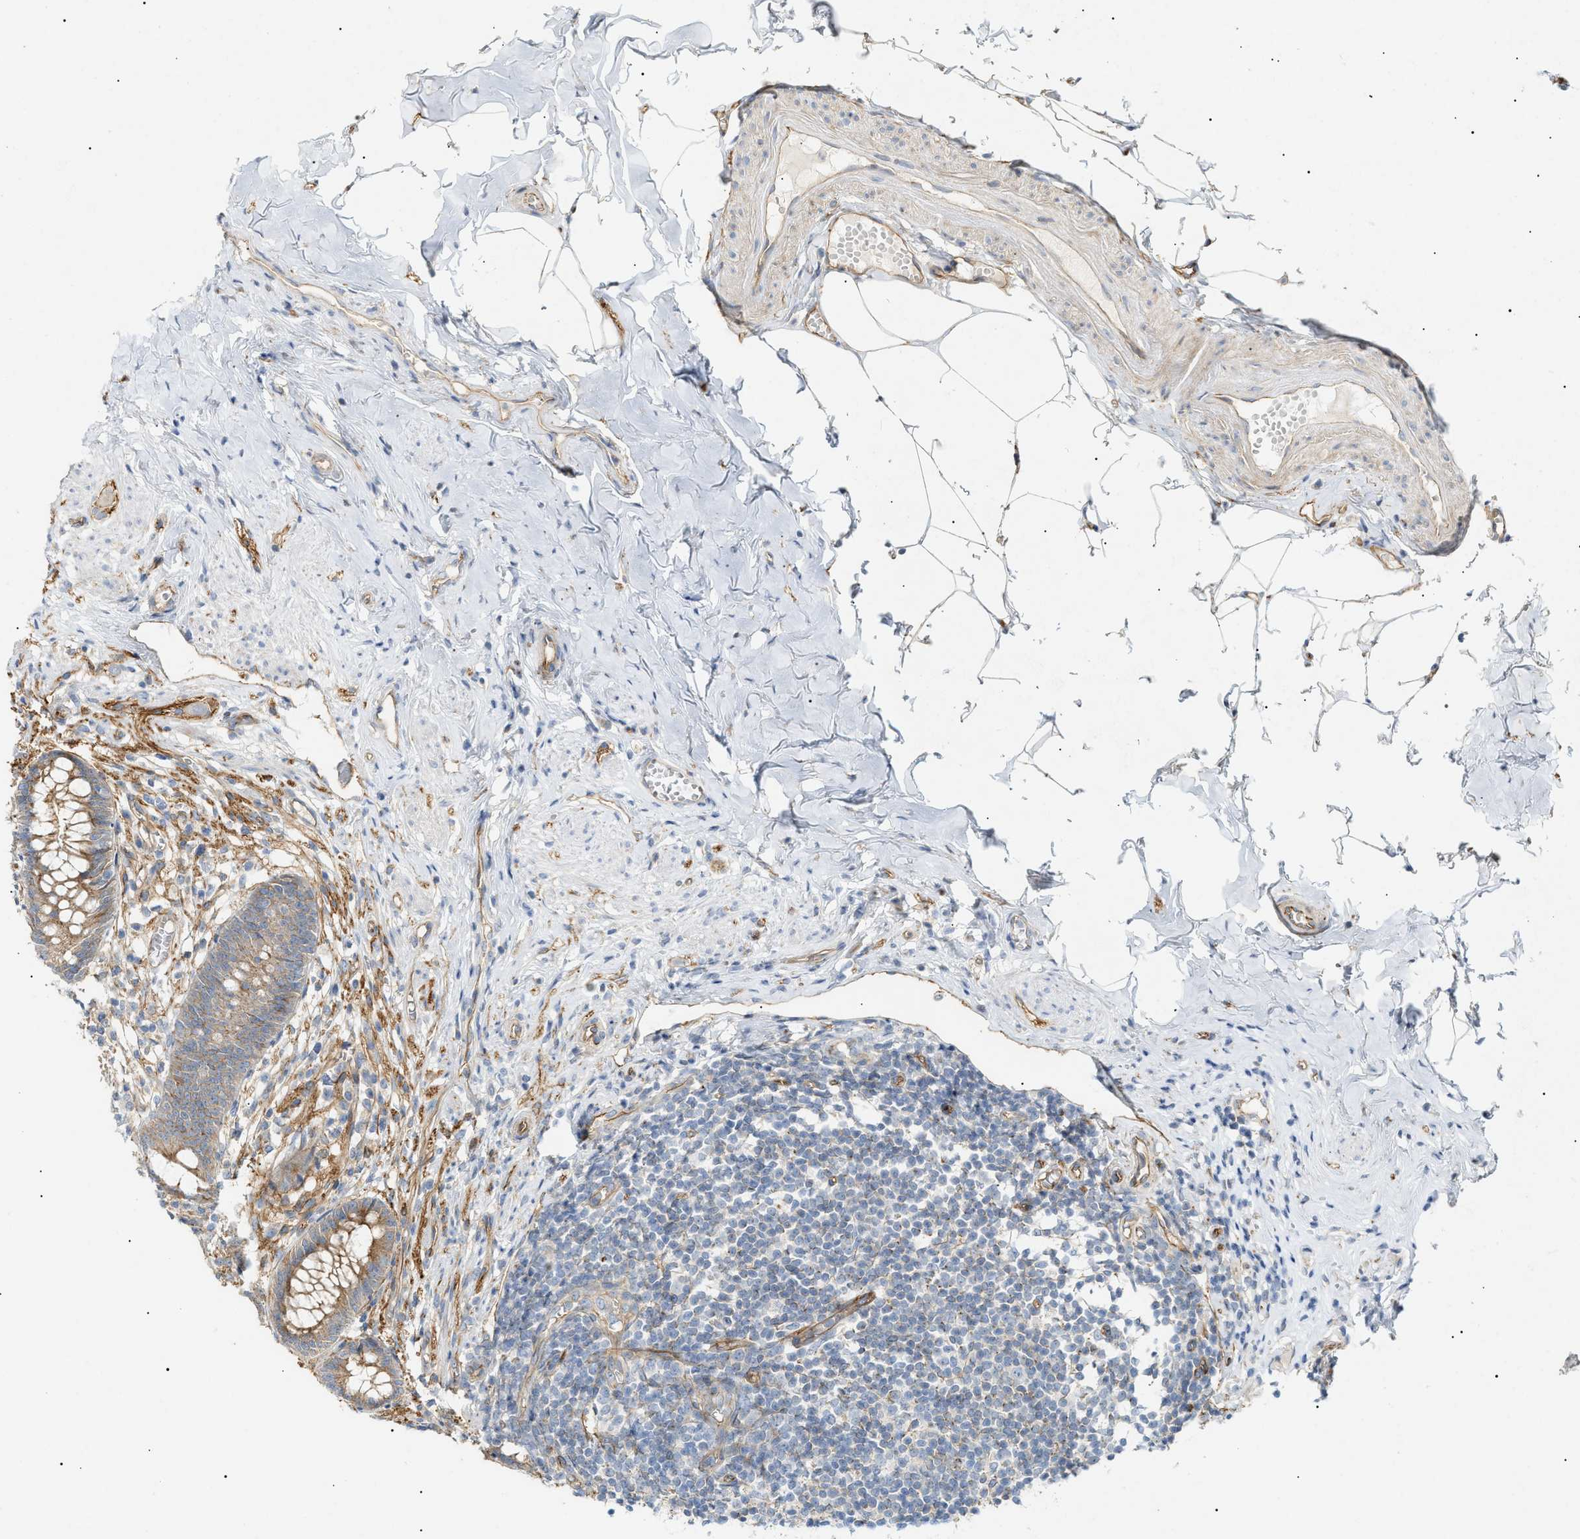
{"staining": {"intensity": "moderate", "quantity": ">75%", "location": "cytoplasmic/membranous"}, "tissue": "appendix", "cell_type": "Glandular cells", "image_type": "normal", "snomed": [{"axis": "morphology", "description": "Normal tissue, NOS"}, {"axis": "topography", "description": "Appendix"}], "caption": "About >75% of glandular cells in unremarkable appendix demonstrate moderate cytoplasmic/membranous protein staining as visualized by brown immunohistochemical staining.", "gene": "ZFHX2", "patient": {"sex": "male", "age": 56}}